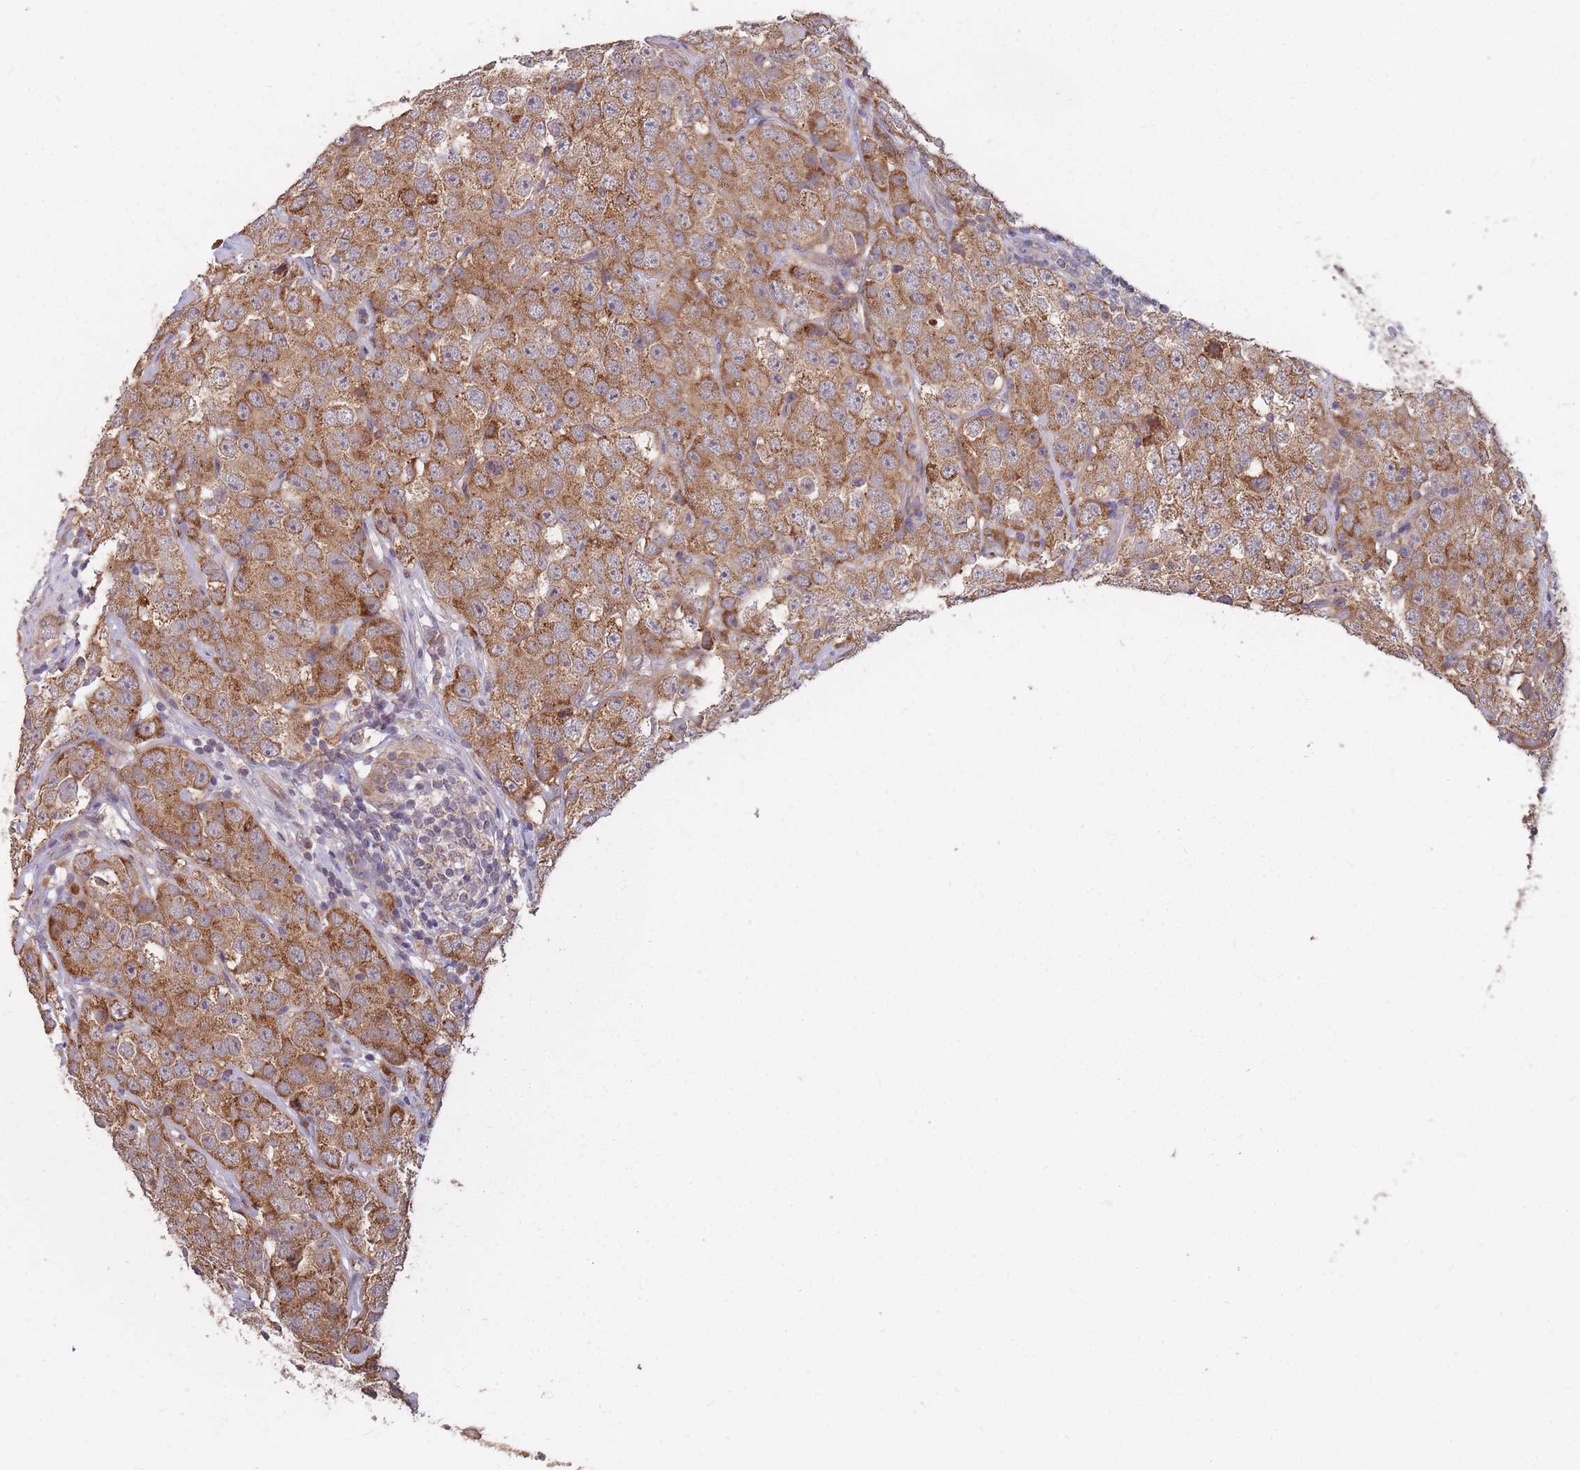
{"staining": {"intensity": "moderate", "quantity": ">75%", "location": "cytoplasmic/membranous"}, "tissue": "testis cancer", "cell_type": "Tumor cells", "image_type": "cancer", "snomed": [{"axis": "morphology", "description": "Seminoma, NOS"}, {"axis": "topography", "description": "Testis"}], "caption": "Testis cancer was stained to show a protein in brown. There is medium levels of moderate cytoplasmic/membranous expression in about >75% of tumor cells.", "gene": "IGF2BP2", "patient": {"sex": "male", "age": 28}}